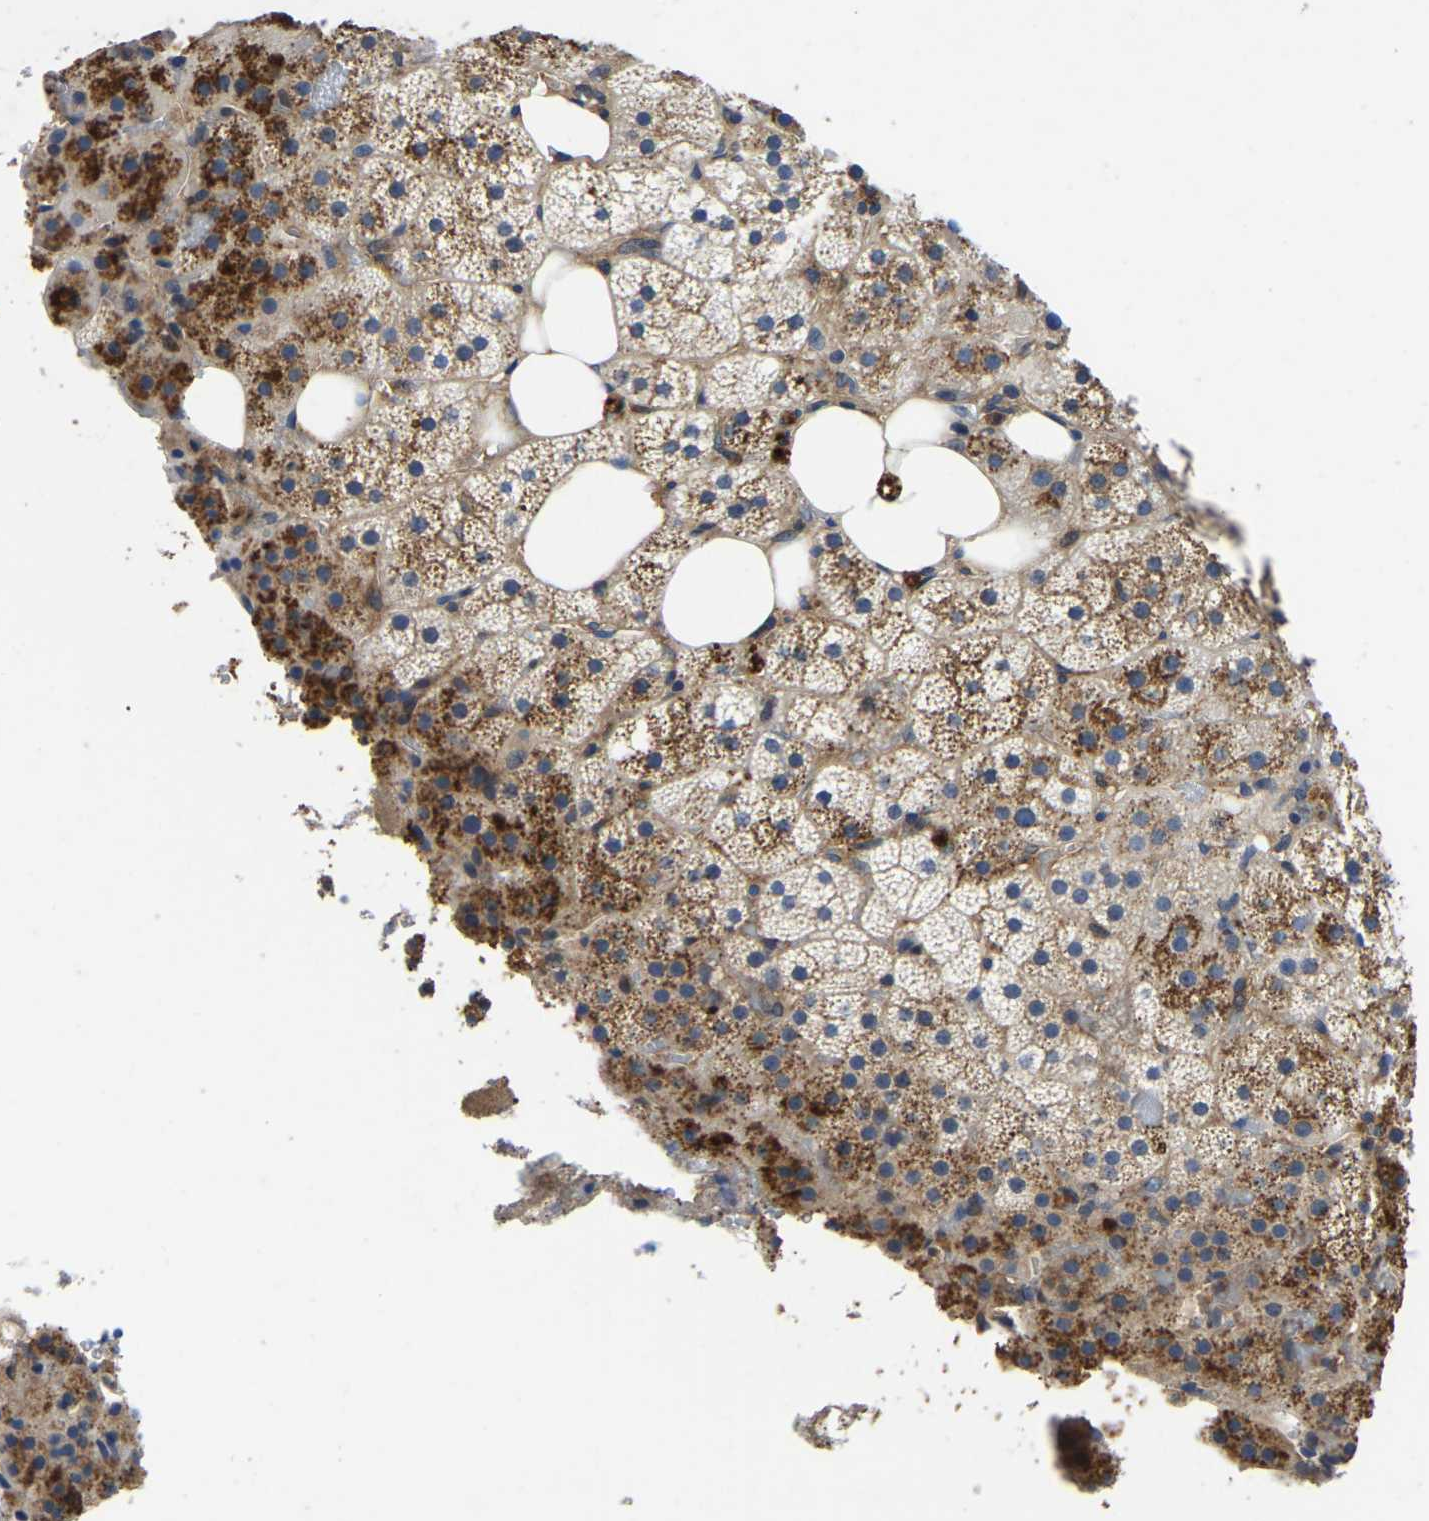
{"staining": {"intensity": "moderate", "quantity": ">75%", "location": "cytoplasmic/membranous"}, "tissue": "adrenal gland", "cell_type": "Glandular cells", "image_type": "normal", "snomed": [{"axis": "morphology", "description": "Normal tissue, NOS"}, {"axis": "topography", "description": "Adrenal gland"}], "caption": "The photomicrograph shows immunohistochemical staining of benign adrenal gland. There is moderate cytoplasmic/membranous staining is seen in approximately >75% of glandular cells.", "gene": "STAT2", "patient": {"sex": "female", "age": 59}}